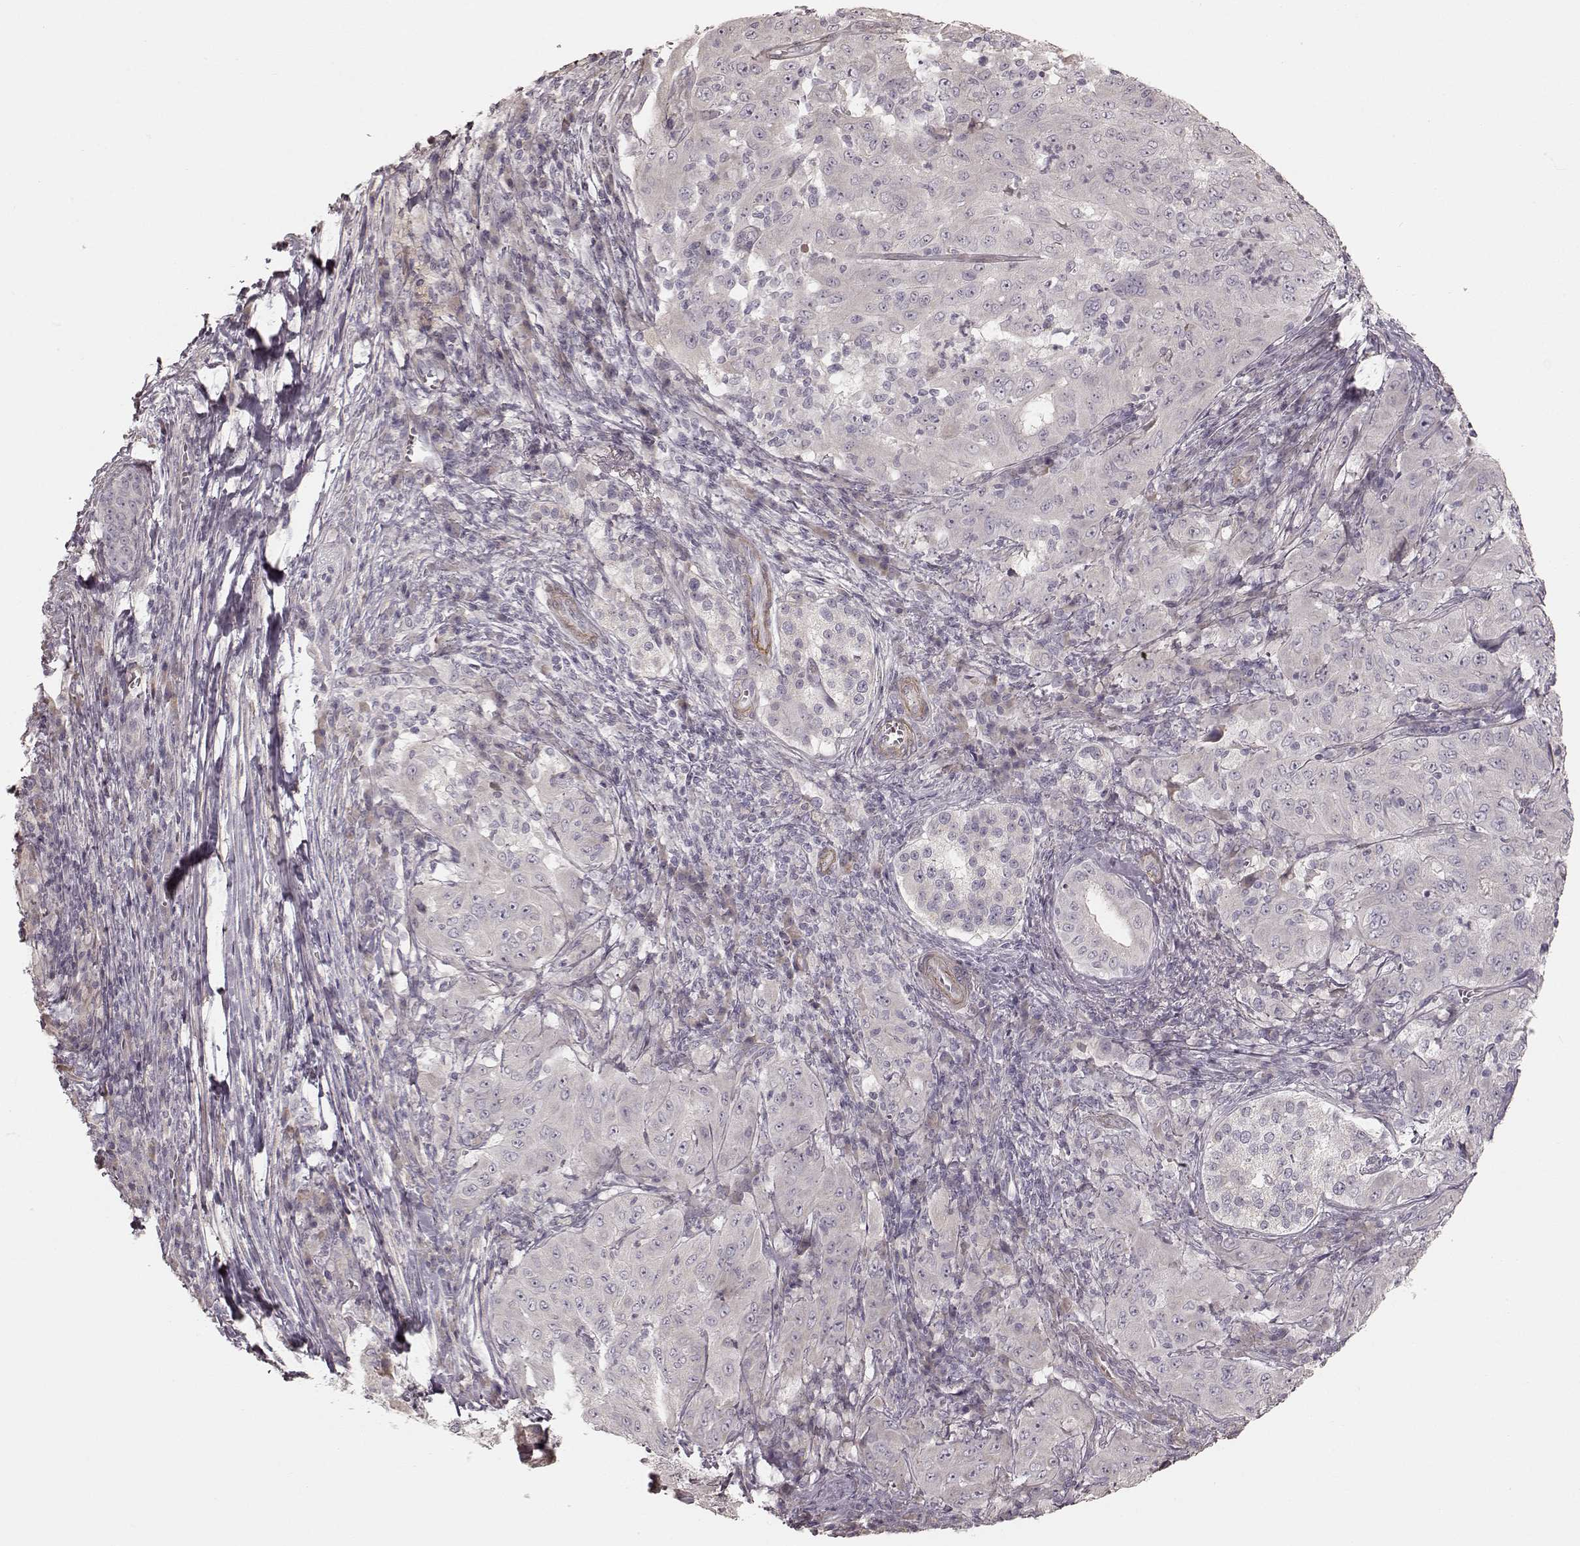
{"staining": {"intensity": "negative", "quantity": "none", "location": "none"}, "tissue": "pancreatic cancer", "cell_type": "Tumor cells", "image_type": "cancer", "snomed": [{"axis": "morphology", "description": "Adenocarcinoma, NOS"}, {"axis": "topography", "description": "Pancreas"}], "caption": "A histopathology image of human pancreatic cancer is negative for staining in tumor cells.", "gene": "KCNJ9", "patient": {"sex": "male", "age": 63}}